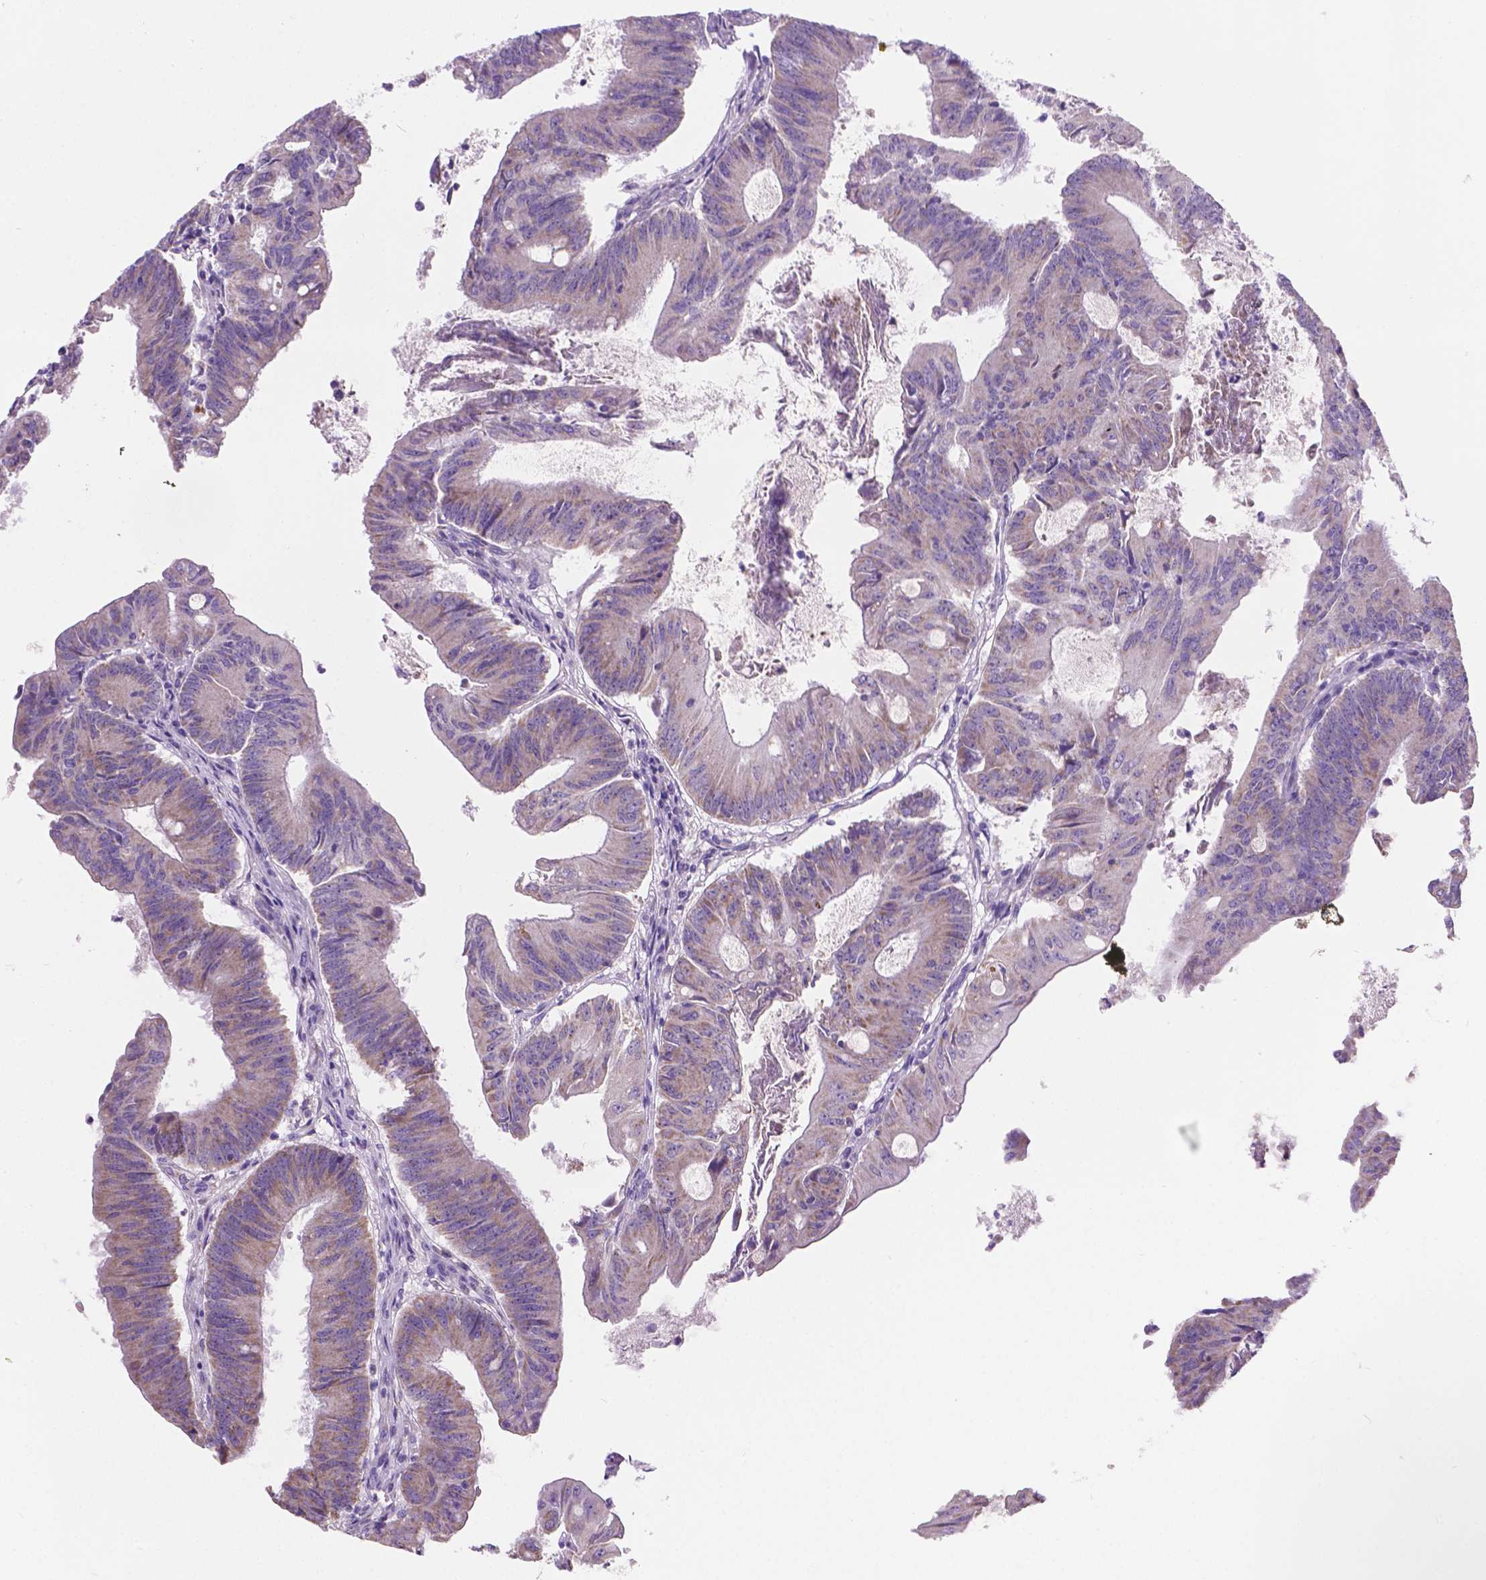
{"staining": {"intensity": "negative", "quantity": "none", "location": "none"}, "tissue": "colorectal cancer", "cell_type": "Tumor cells", "image_type": "cancer", "snomed": [{"axis": "morphology", "description": "Adenocarcinoma, NOS"}, {"axis": "topography", "description": "Colon"}], "caption": "Tumor cells are negative for protein expression in human colorectal cancer.", "gene": "CSPG5", "patient": {"sex": "female", "age": 70}}